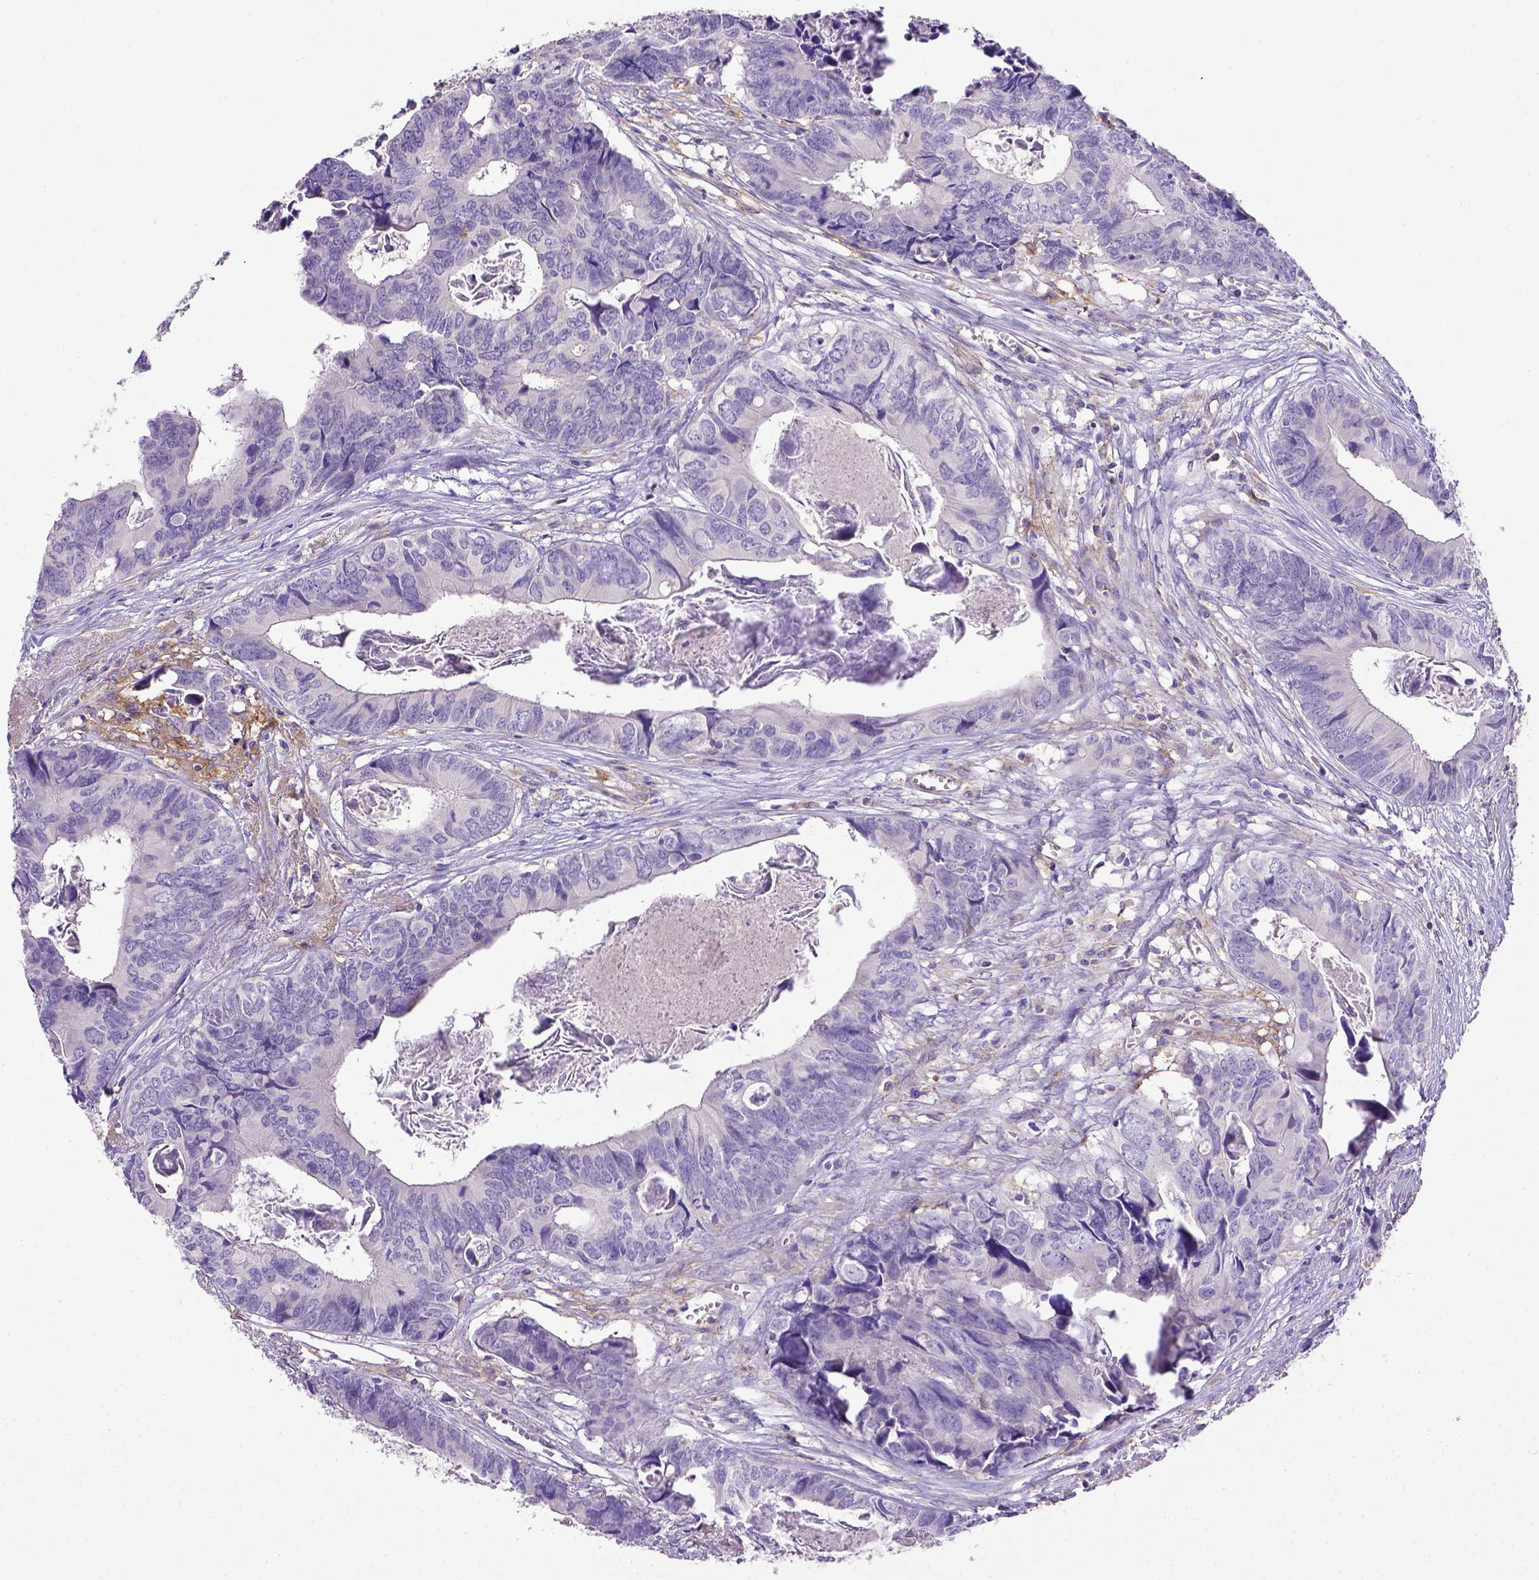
{"staining": {"intensity": "negative", "quantity": "none", "location": "none"}, "tissue": "colorectal cancer", "cell_type": "Tumor cells", "image_type": "cancer", "snomed": [{"axis": "morphology", "description": "Adenocarcinoma, NOS"}, {"axis": "topography", "description": "Colon"}], "caption": "IHC histopathology image of neoplastic tissue: colorectal cancer (adenocarcinoma) stained with DAB displays no significant protein positivity in tumor cells. (DAB (3,3'-diaminobenzidine) IHC visualized using brightfield microscopy, high magnification).", "gene": "CD40", "patient": {"sex": "female", "age": 82}}